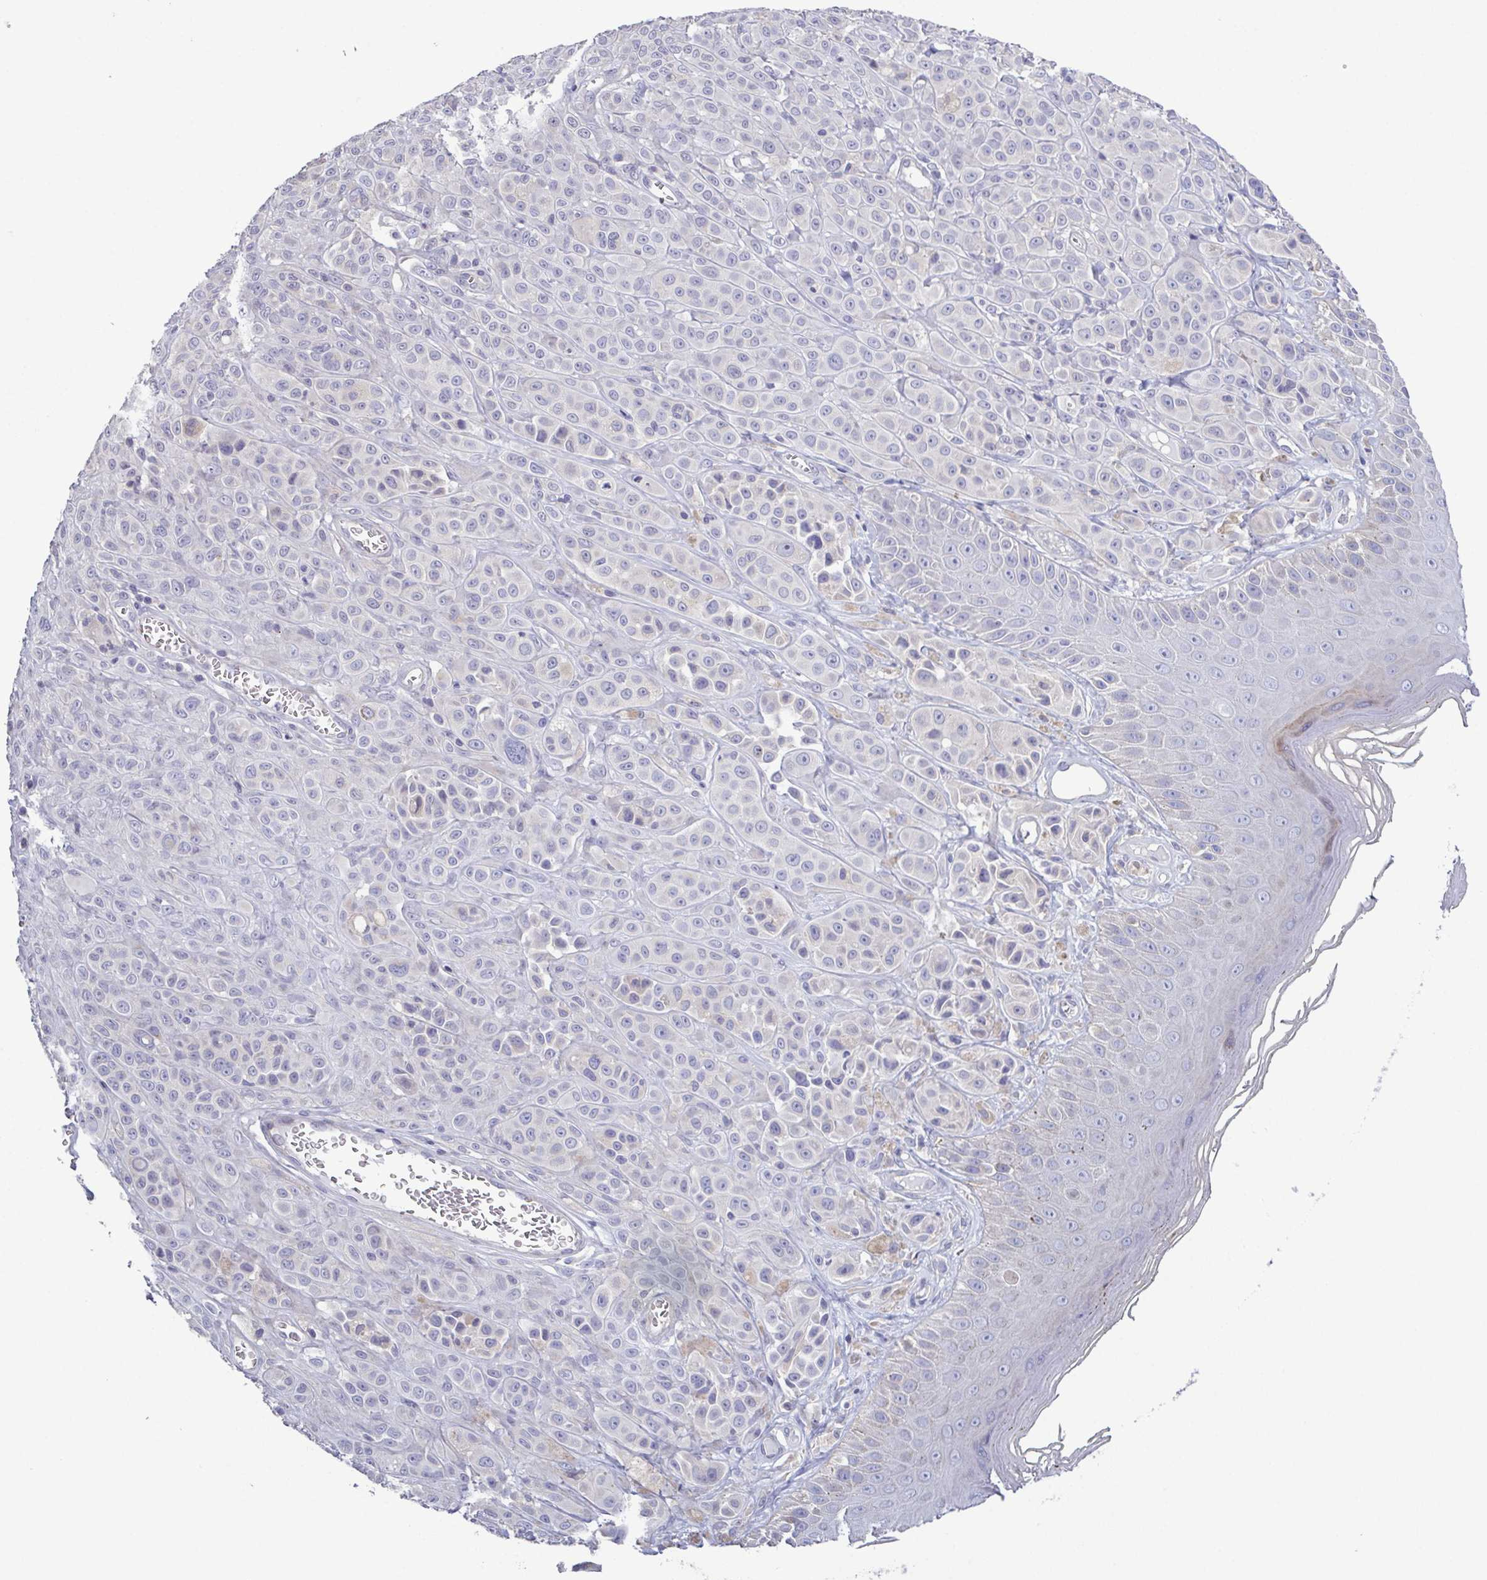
{"staining": {"intensity": "negative", "quantity": "none", "location": "none"}, "tissue": "melanoma", "cell_type": "Tumor cells", "image_type": "cancer", "snomed": [{"axis": "morphology", "description": "Malignant melanoma, NOS"}, {"axis": "topography", "description": "Skin"}], "caption": "DAB (3,3'-diaminobenzidine) immunohistochemical staining of human melanoma demonstrates no significant expression in tumor cells. (DAB (3,3'-diaminobenzidine) IHC with hematoxylin counter stain).", "gene": "GLDC", "patient": {"sex": "male", "age": 67}}